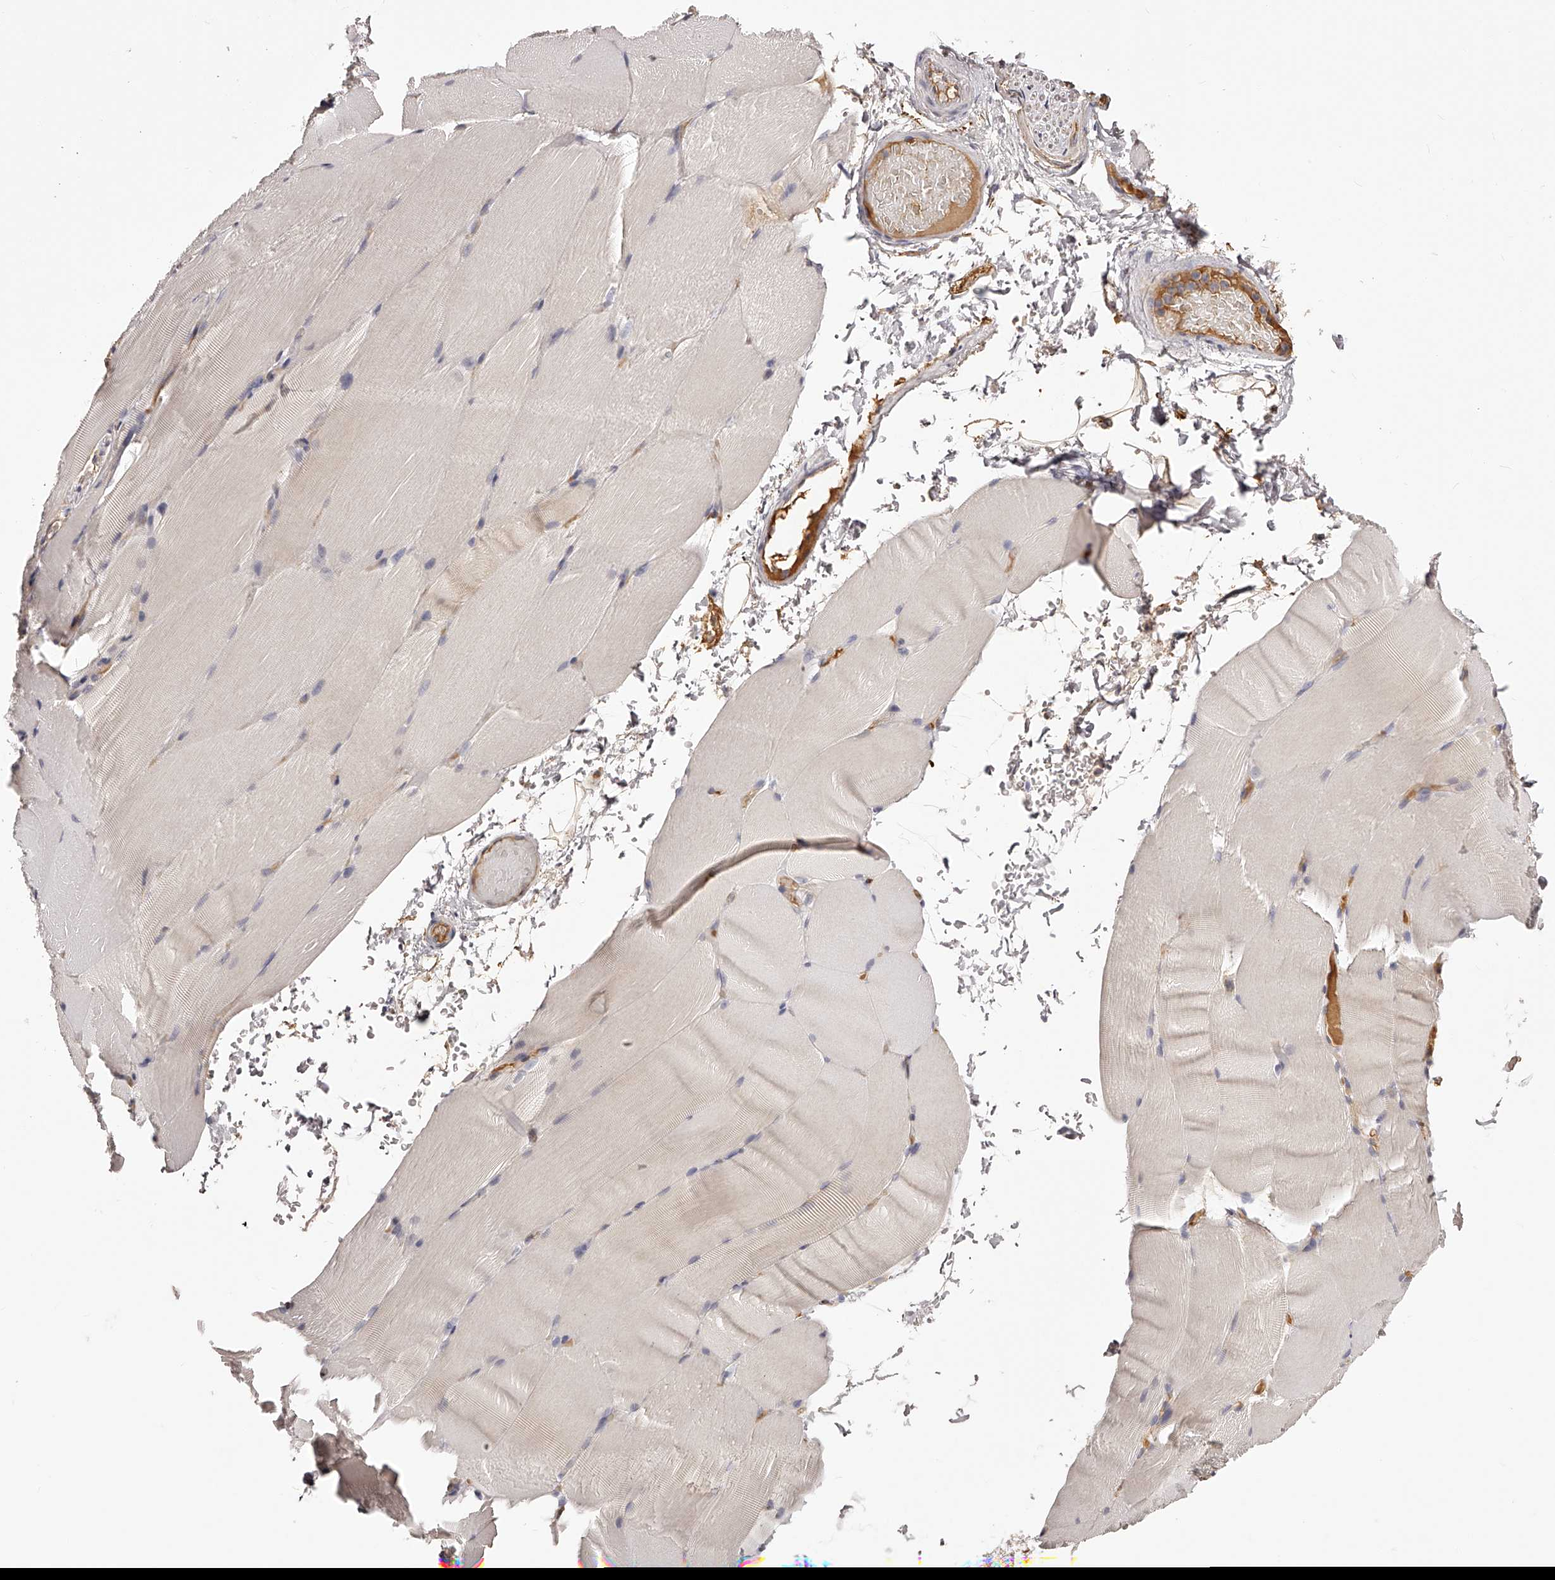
{"staining": {"intensity": "negative", "quantity": "none", "location": "none"}, "tissue": "skeletal muscle", "cell_type": "Myocytes", "image_type": "normal", "snomed": [{"axis": "morphology", "description": "Normal tissue, NOS"}, {"axis": "topography", "description": "Skeletal muscle"}, {"axis": "topography", "description": "Parathyroid gland"}], "caption": "Immunohistochemical staining of unremarkable human skeletal muscle displays no significant positivity in myocytes.", "gene": "LTV1", "patient": {"sex": "female", "age": 37}}